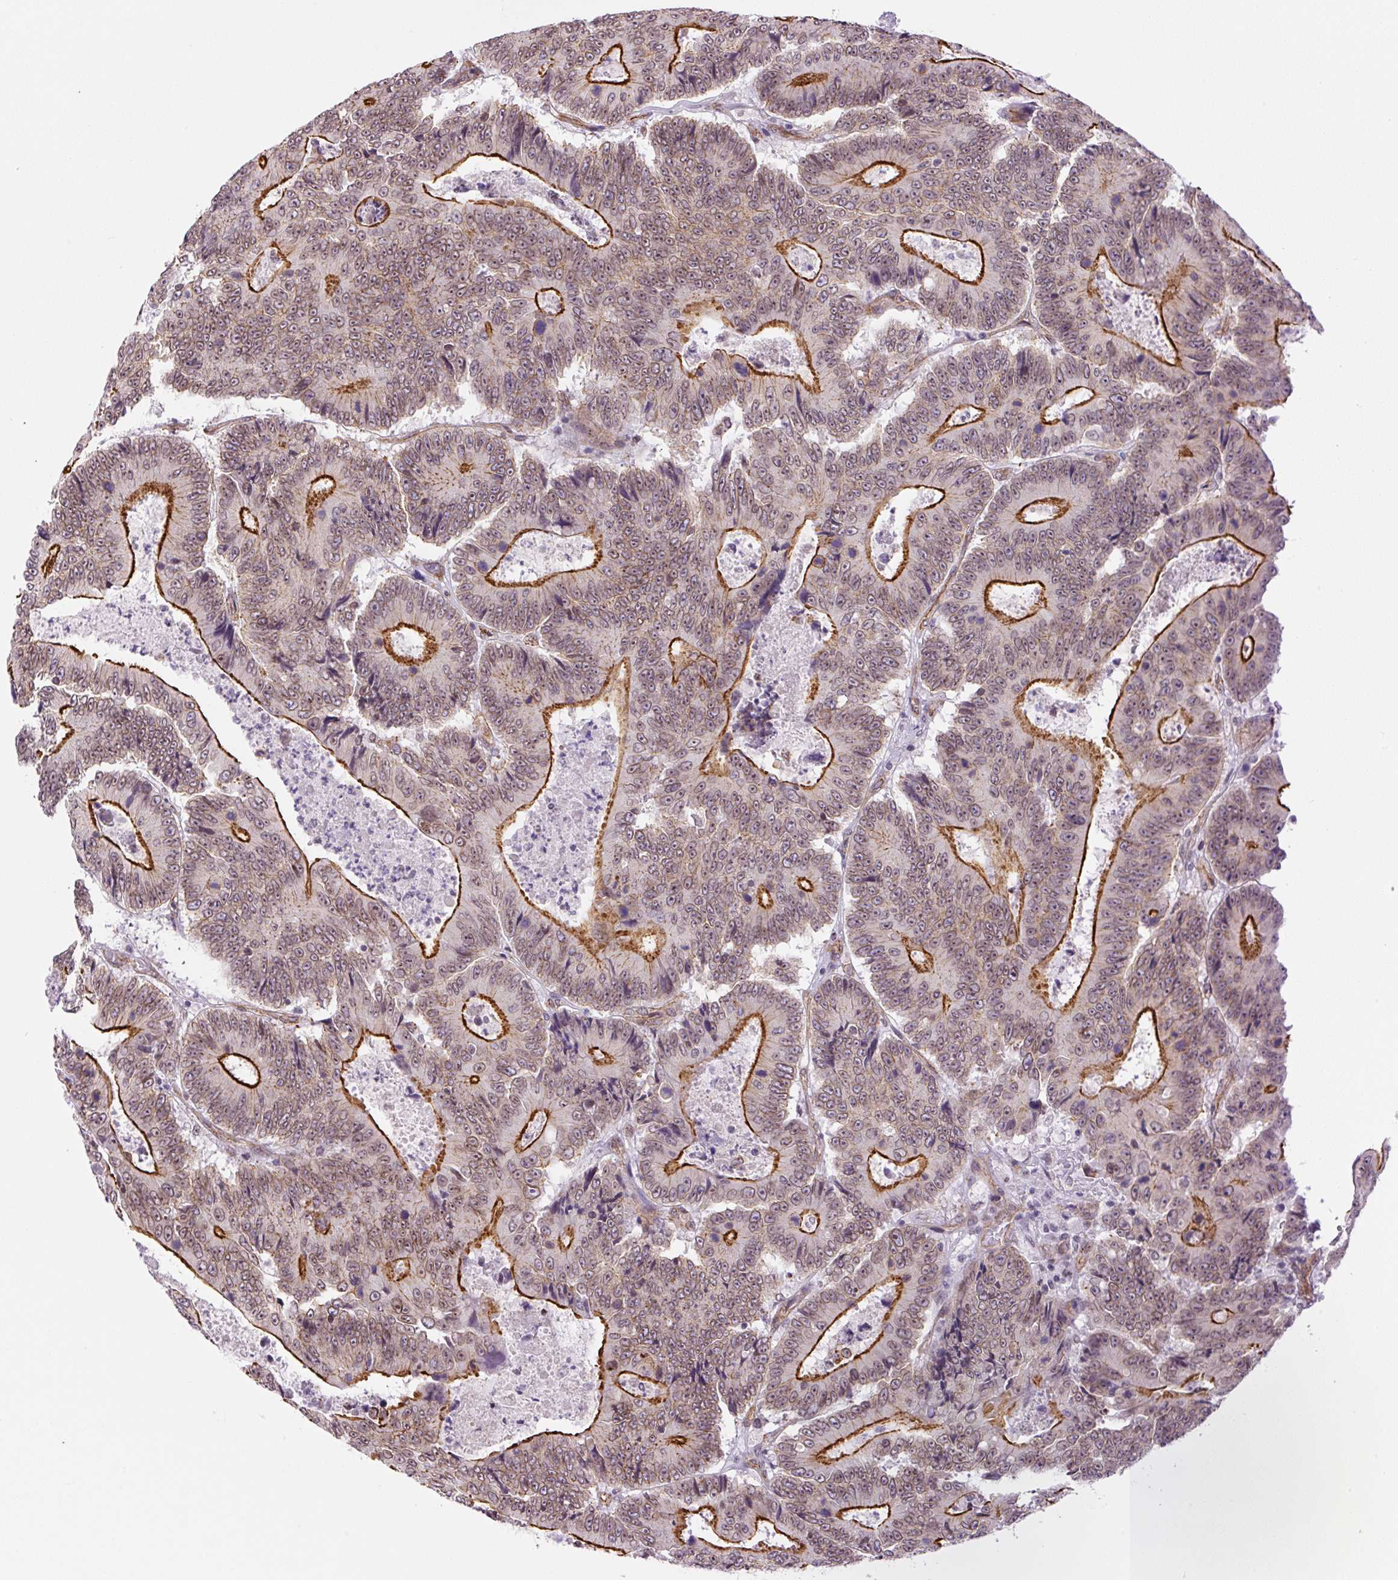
{"staining": {"intensity": "strong", "quantity": "25%-75%", "location": "cytoplasmic/membranous"}, "tissue": "colorectal cancer", "cell_type": "Tumor cells", "image_type": "cancer", "snomed": [{"axis": "morphology", "description": "Adenocarcinoma, NOS"}, {"axis": "topography", "description": "Colon"}], "caption": "Colorectal cancer (adenocarcinoma) tissue exhibits strong cytoplasmic/membranous positivity in about 25%-75% of tumor cells (IHC, brightfield microscopy, high magnification).", "gene": "MYO5C", "patient": {"sex": "male", "age": 83}}